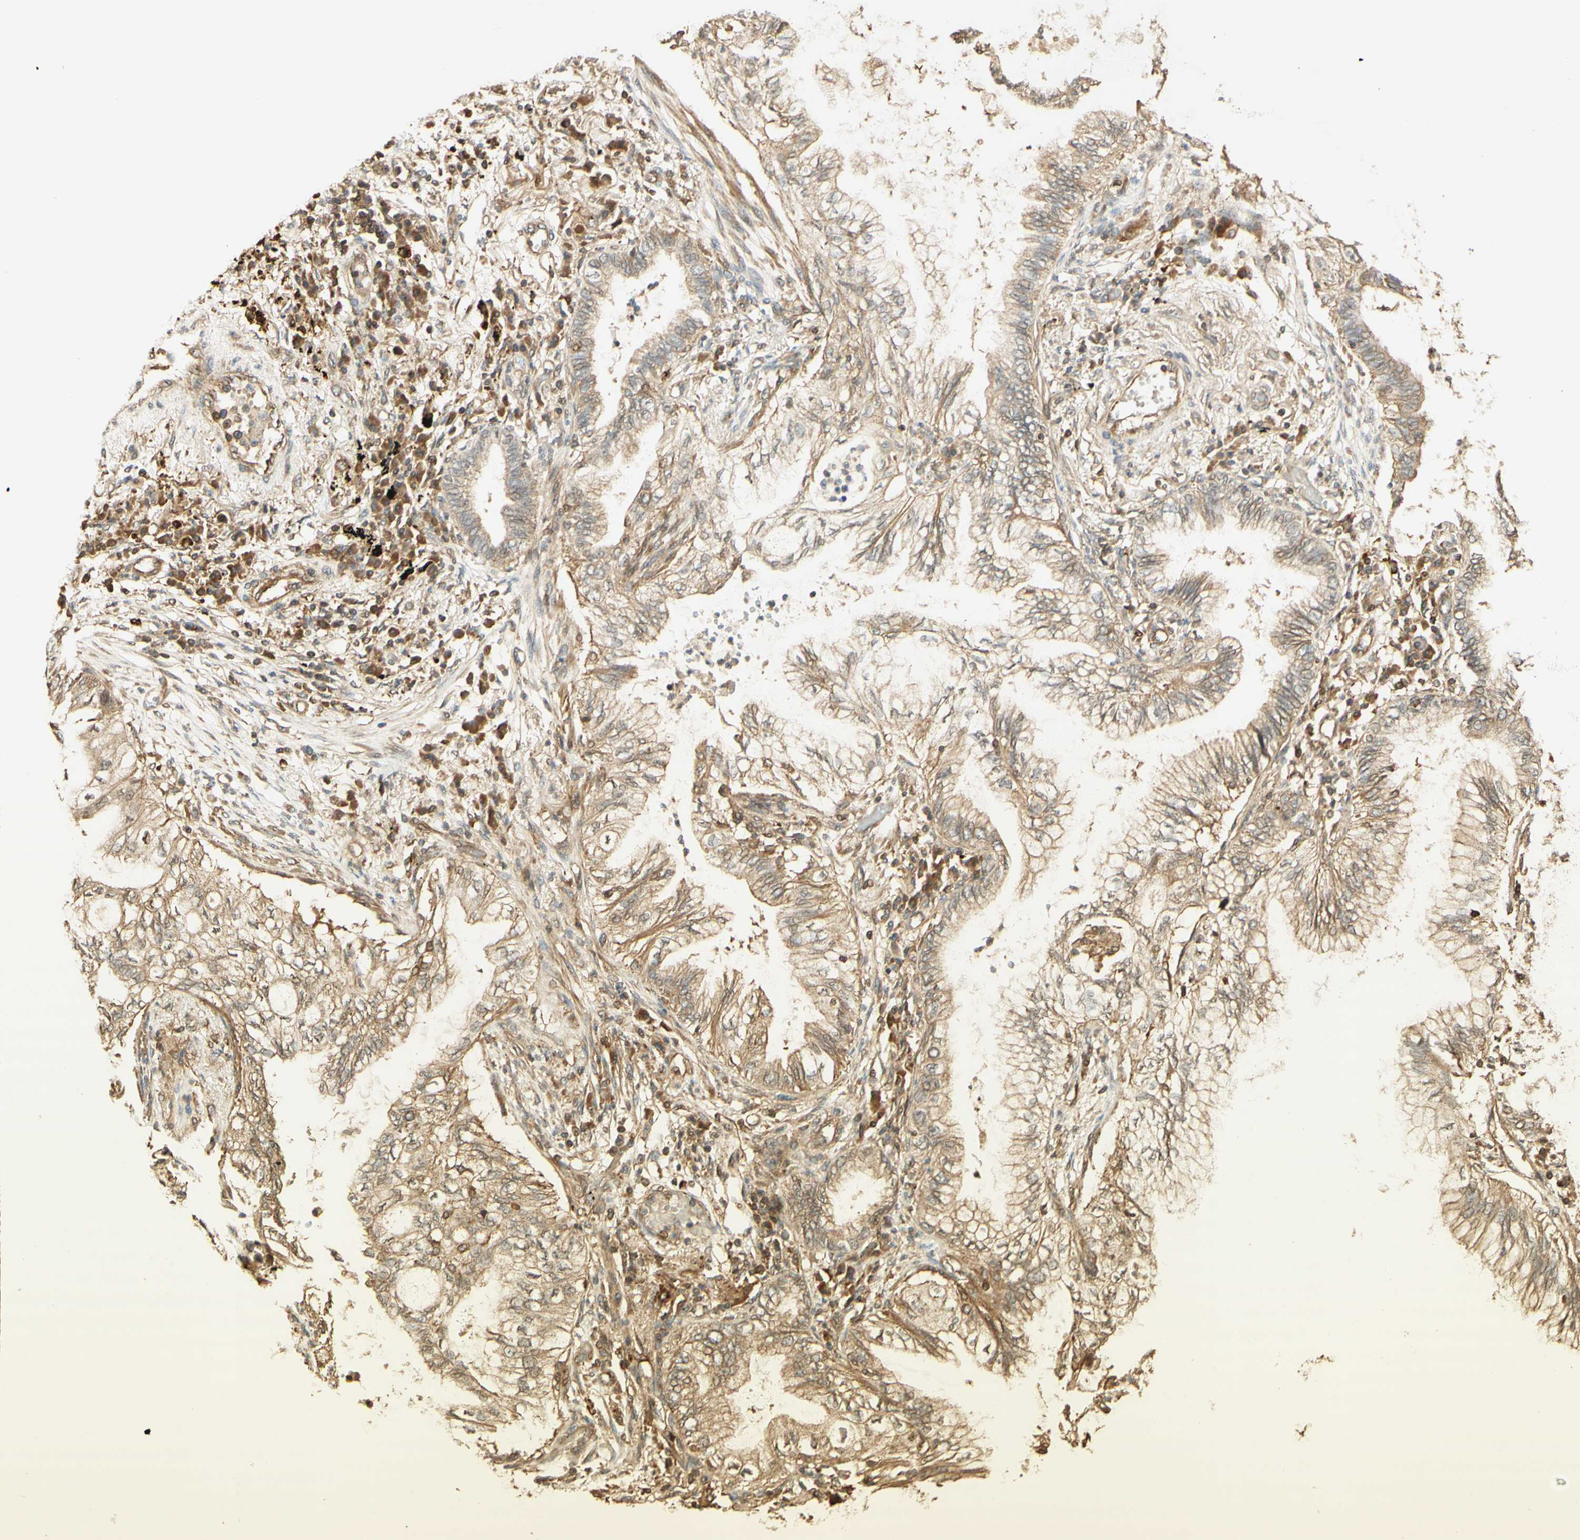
{"staining": {"intensity": "moderate", "quantity": ">75%", "location": "cytoplasmic/membranous"}, "tissue": "lung cancer", "cell_type": "Tumor cells", "image_type": "cancer", "snomed": [{"axis": "morphology", "description": "Normal tissue, NOS"}, {"axis": "morphology", "description": "Adenocarcinoma, NOS"}, {"axis": "topography", "description": "Bronchus"}, {"axis": "topography", "description": "Lung"}], "caption": "Immunohistochemical staining of adenocarcinoma (lung) displays medium levels of moderate cytoplasmic/membranous staining in approximately >75% of tumor cells. The staining was performed using DAB, with brown indicating positive protein expression. Nuclei are stained blue with hematoxylin.", "gene": "AGER", "patient": {"sex": "female", "age": 70}}